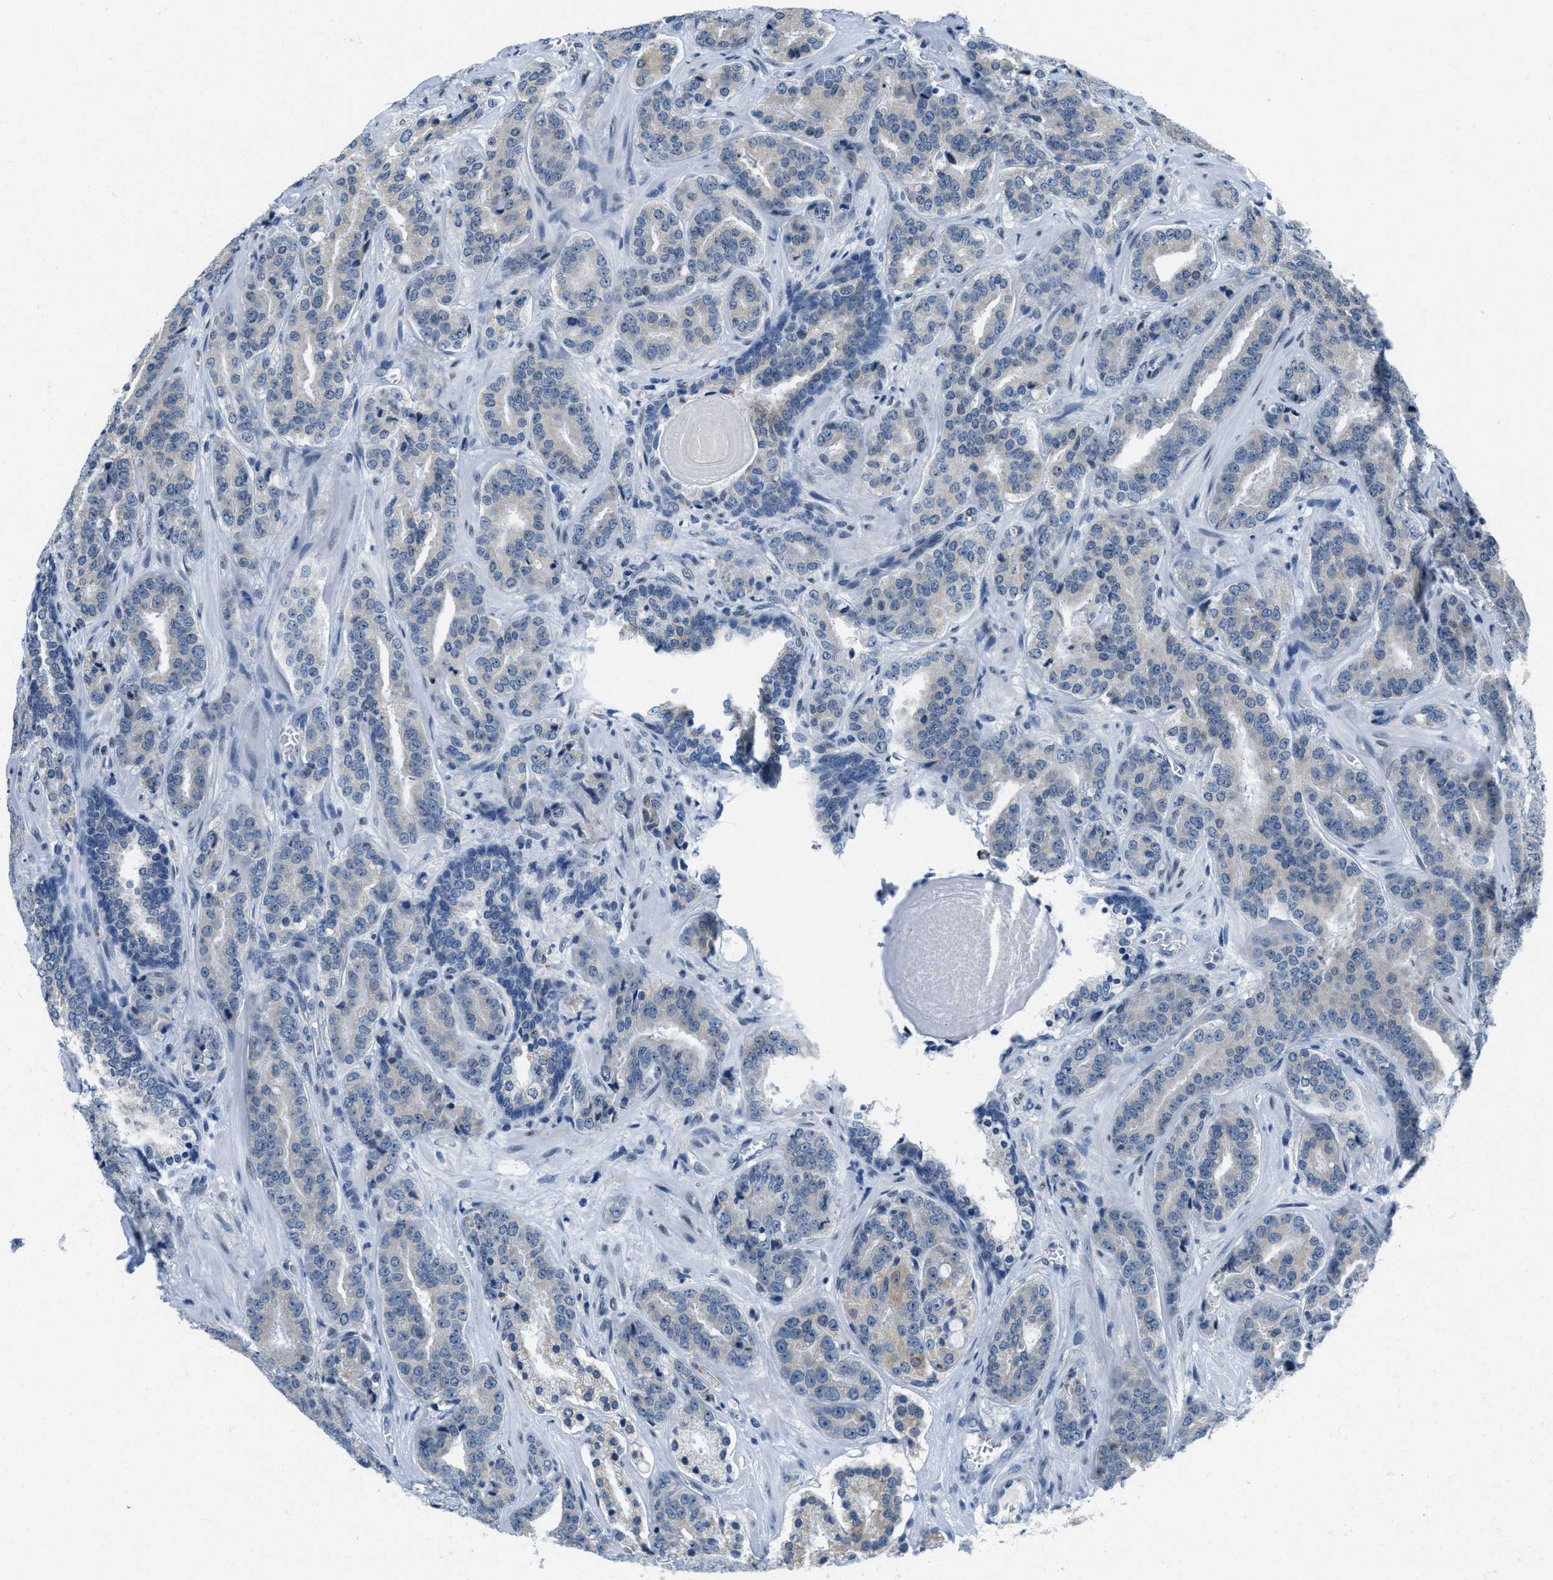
{"staining": {"intensity": "negative", "quantity": "none", "location": "none"}, "tissue": "prostate cancer", "cell_type": "Tumor cells", "image_type": "cancer", "snomed": [{"axis": "morphology", "description": "Adenocarcinoma, High grade"}, {"axis": "topography", "description": "Prostate"}], "caption": "High magnification brightfield microscopy of adenocarcinoma (high-grade) (prostate) stained with DAB (brown) and counterstained with hematoxylin (blue): tumor cells show no significant expression.", "gene": "HS3ST2", "patient": {"sex": "male", "age": 60}}